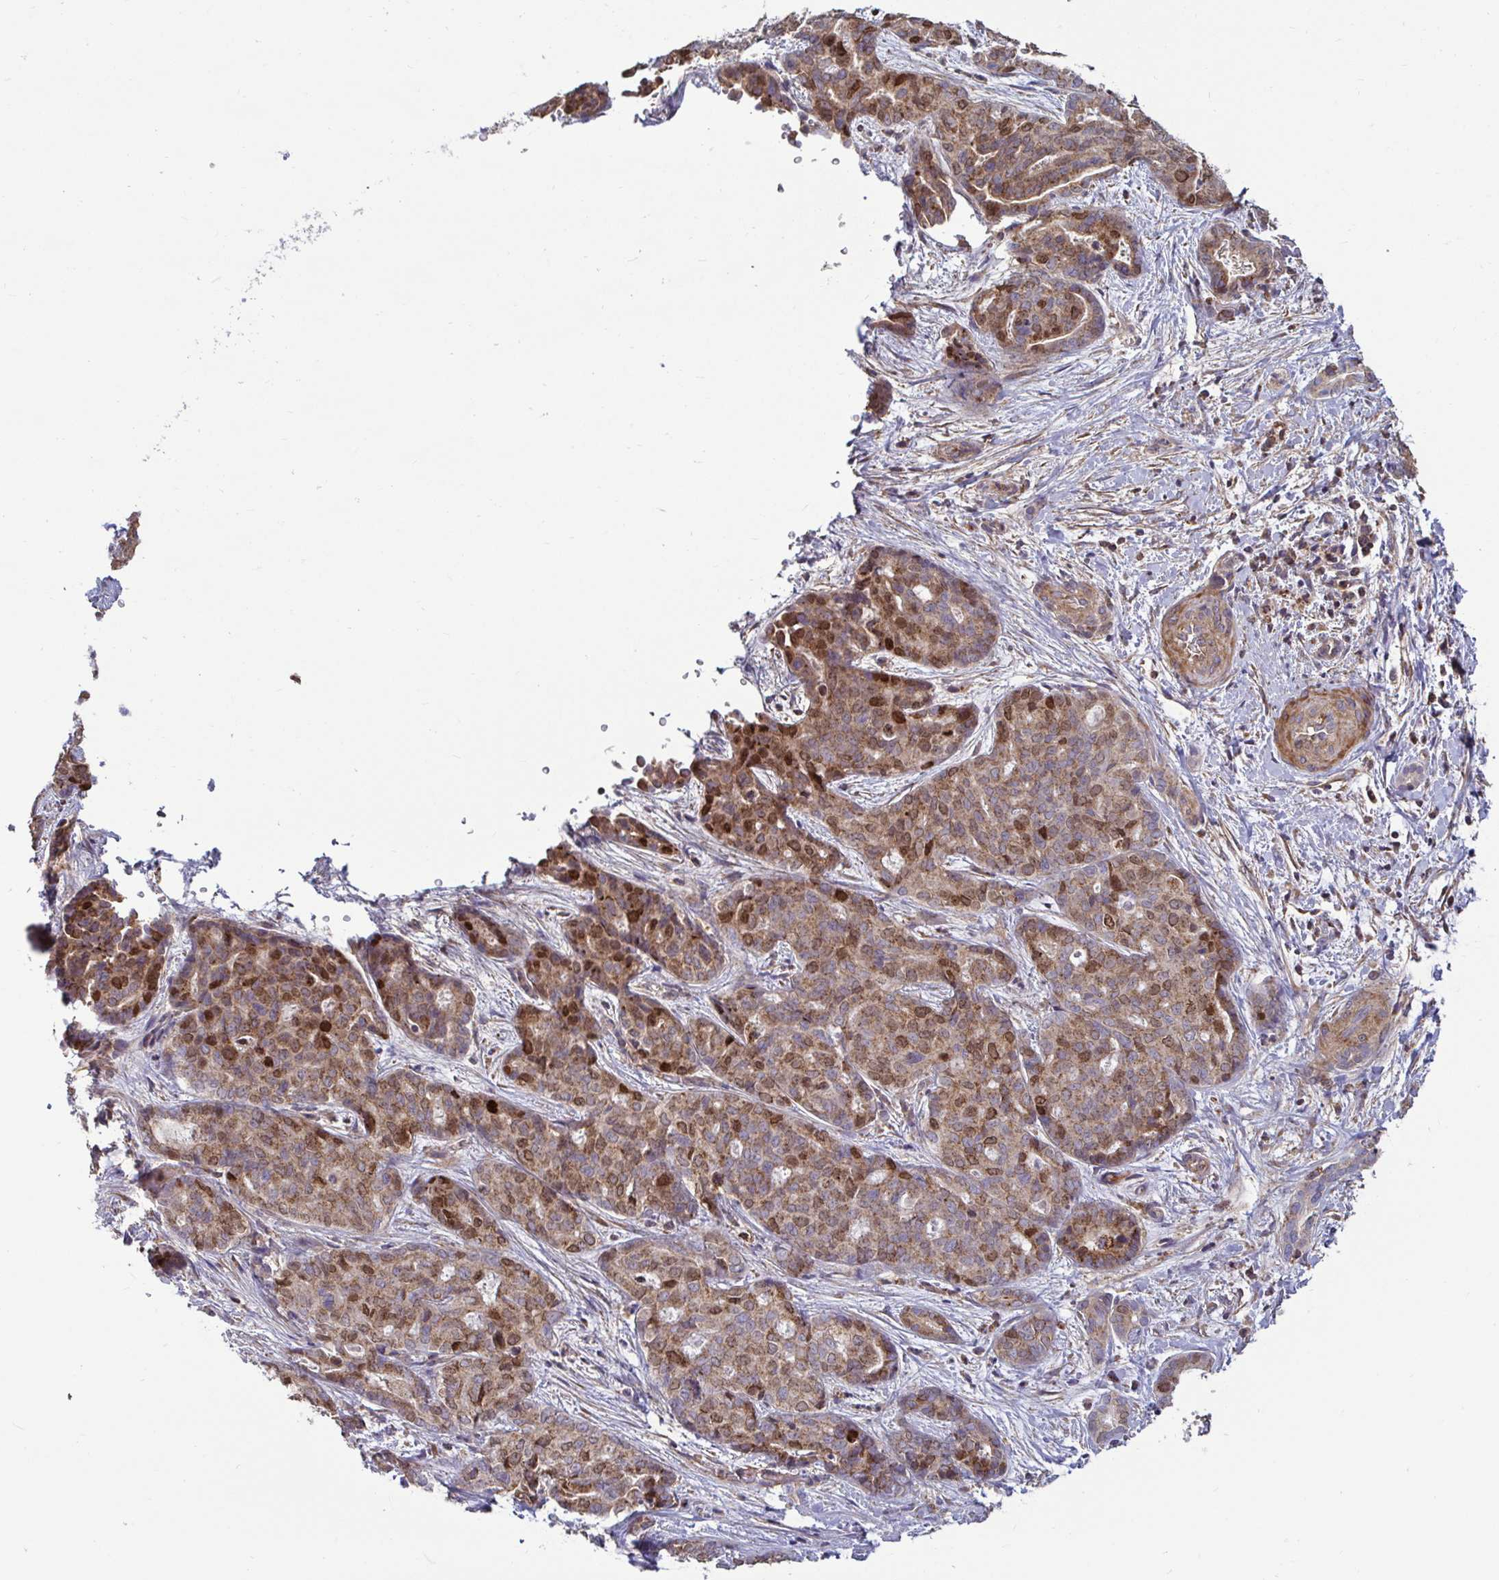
{"staining": {"intensity": "moderate", "quantity": ">75%", "location": "cytoplasmic/membranous,nuclear"}, "tissue": "liver cancer", "cell_type": "Tumor cells", "image_type": "cancer", "snomed": [{"axis": "morphology", "description": "Cholangiocarcinoma"}, {"axis": "topography", "description": "Liver"}], "caption": "IHC (DAB (3,3'-diaminobenzidine)) staining of human liver cholangiocarcinoma displays moderate cytoplasmic/membranous and nuclear protein expression in approximately >75% of tumor cells.", "gene": "SPRY1", "patient": {"sex": "female", "age": 64}}